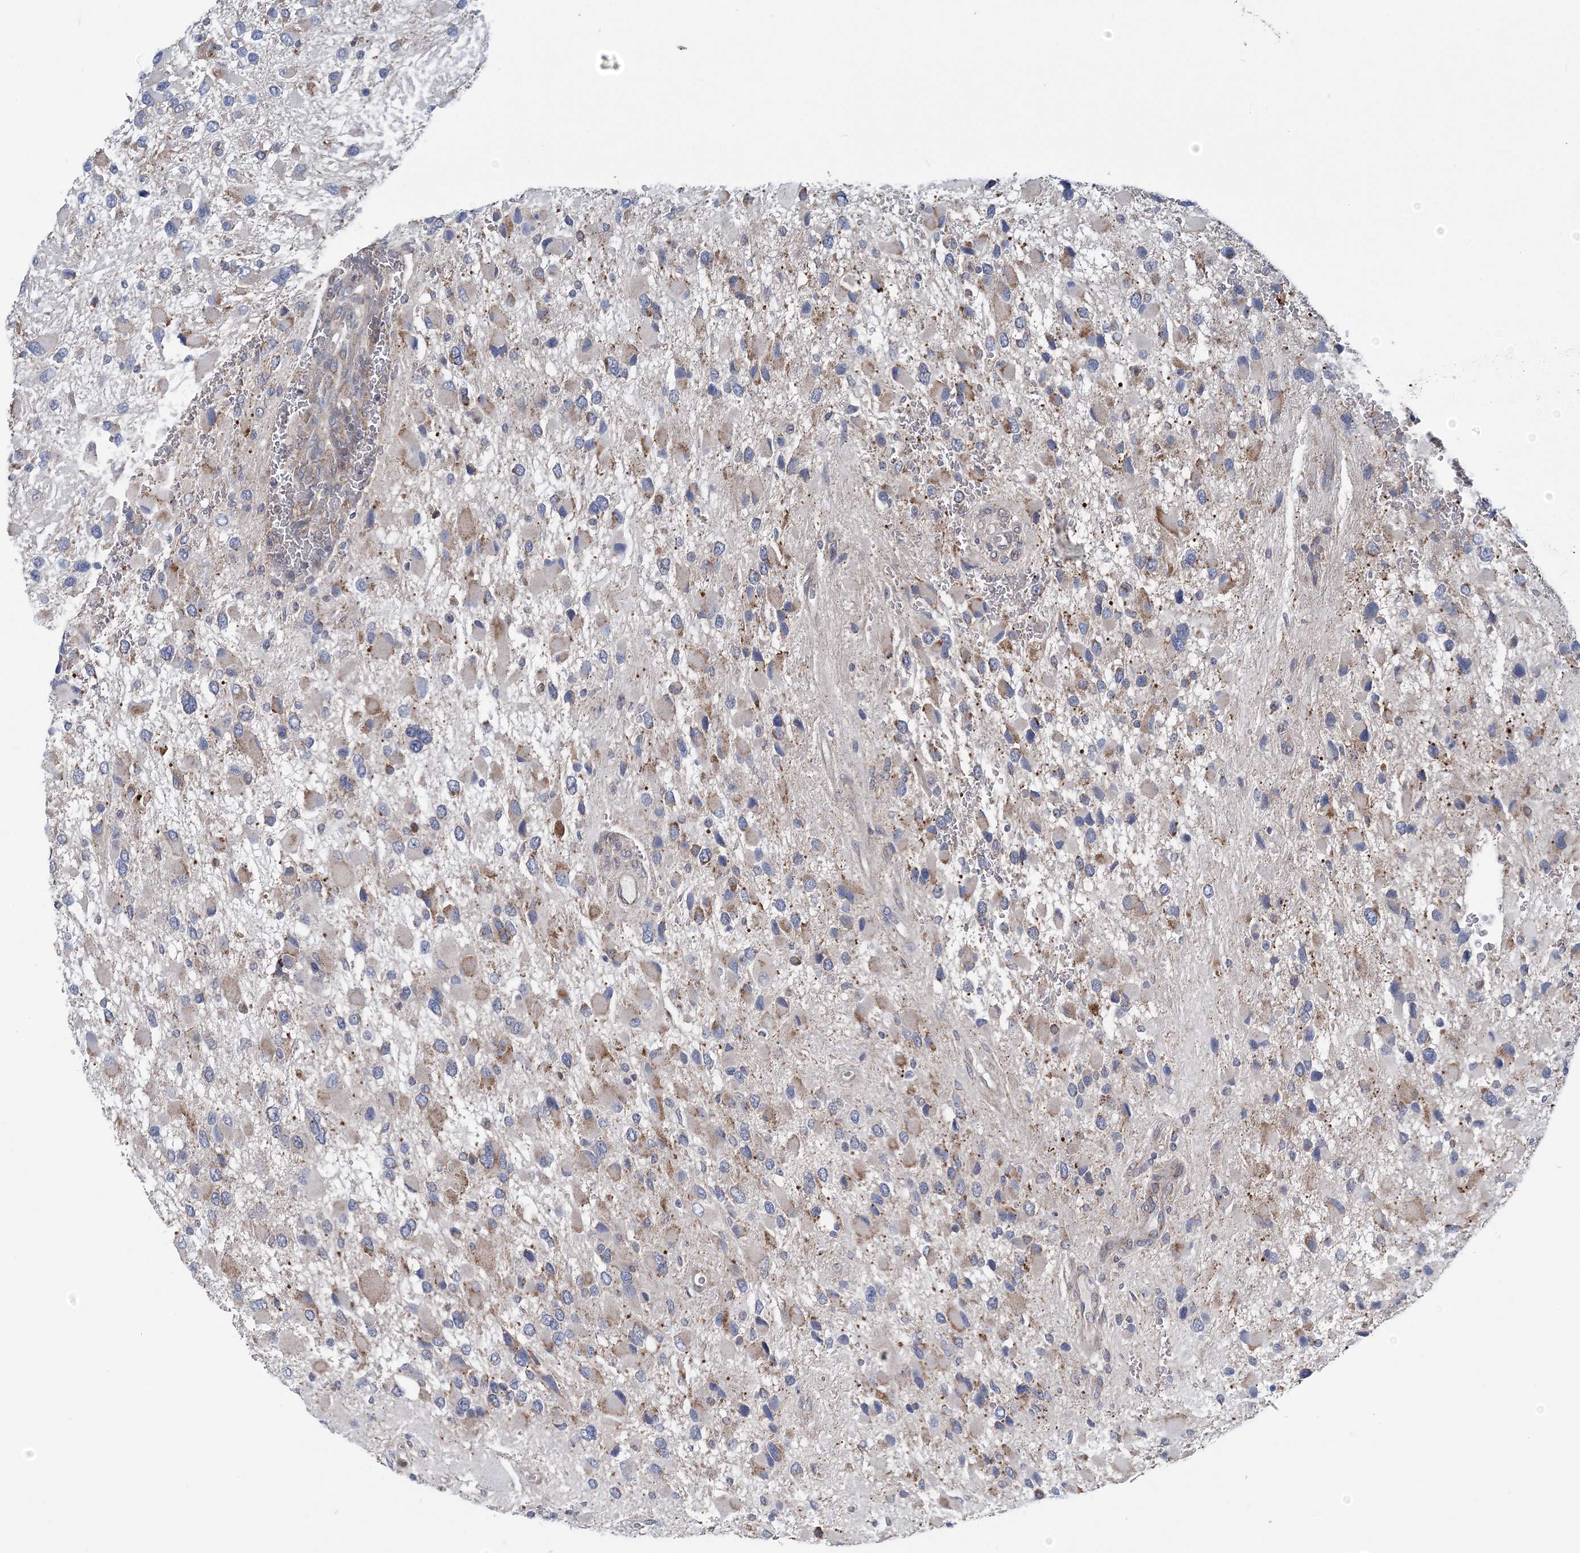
{"staining": {"intensity": "weak", "quantity": "<25%", "location": "cytoplasmic/membranous"}, "tissue": "glioma", "cell_type": "Tumor cells", "image_type": "cancer", "snomed": [{"axis": "morphology", "description": "Glioma, malignant, High grade"}, {"axis": "topography", "description": "Brain"}], "caption": "Immunohistochemical staining of malignant glioma (high-grade) shows no significant positivity in tumor cells.", "gene": "COPE", "patient": {"sex": "male", "age": 53}}